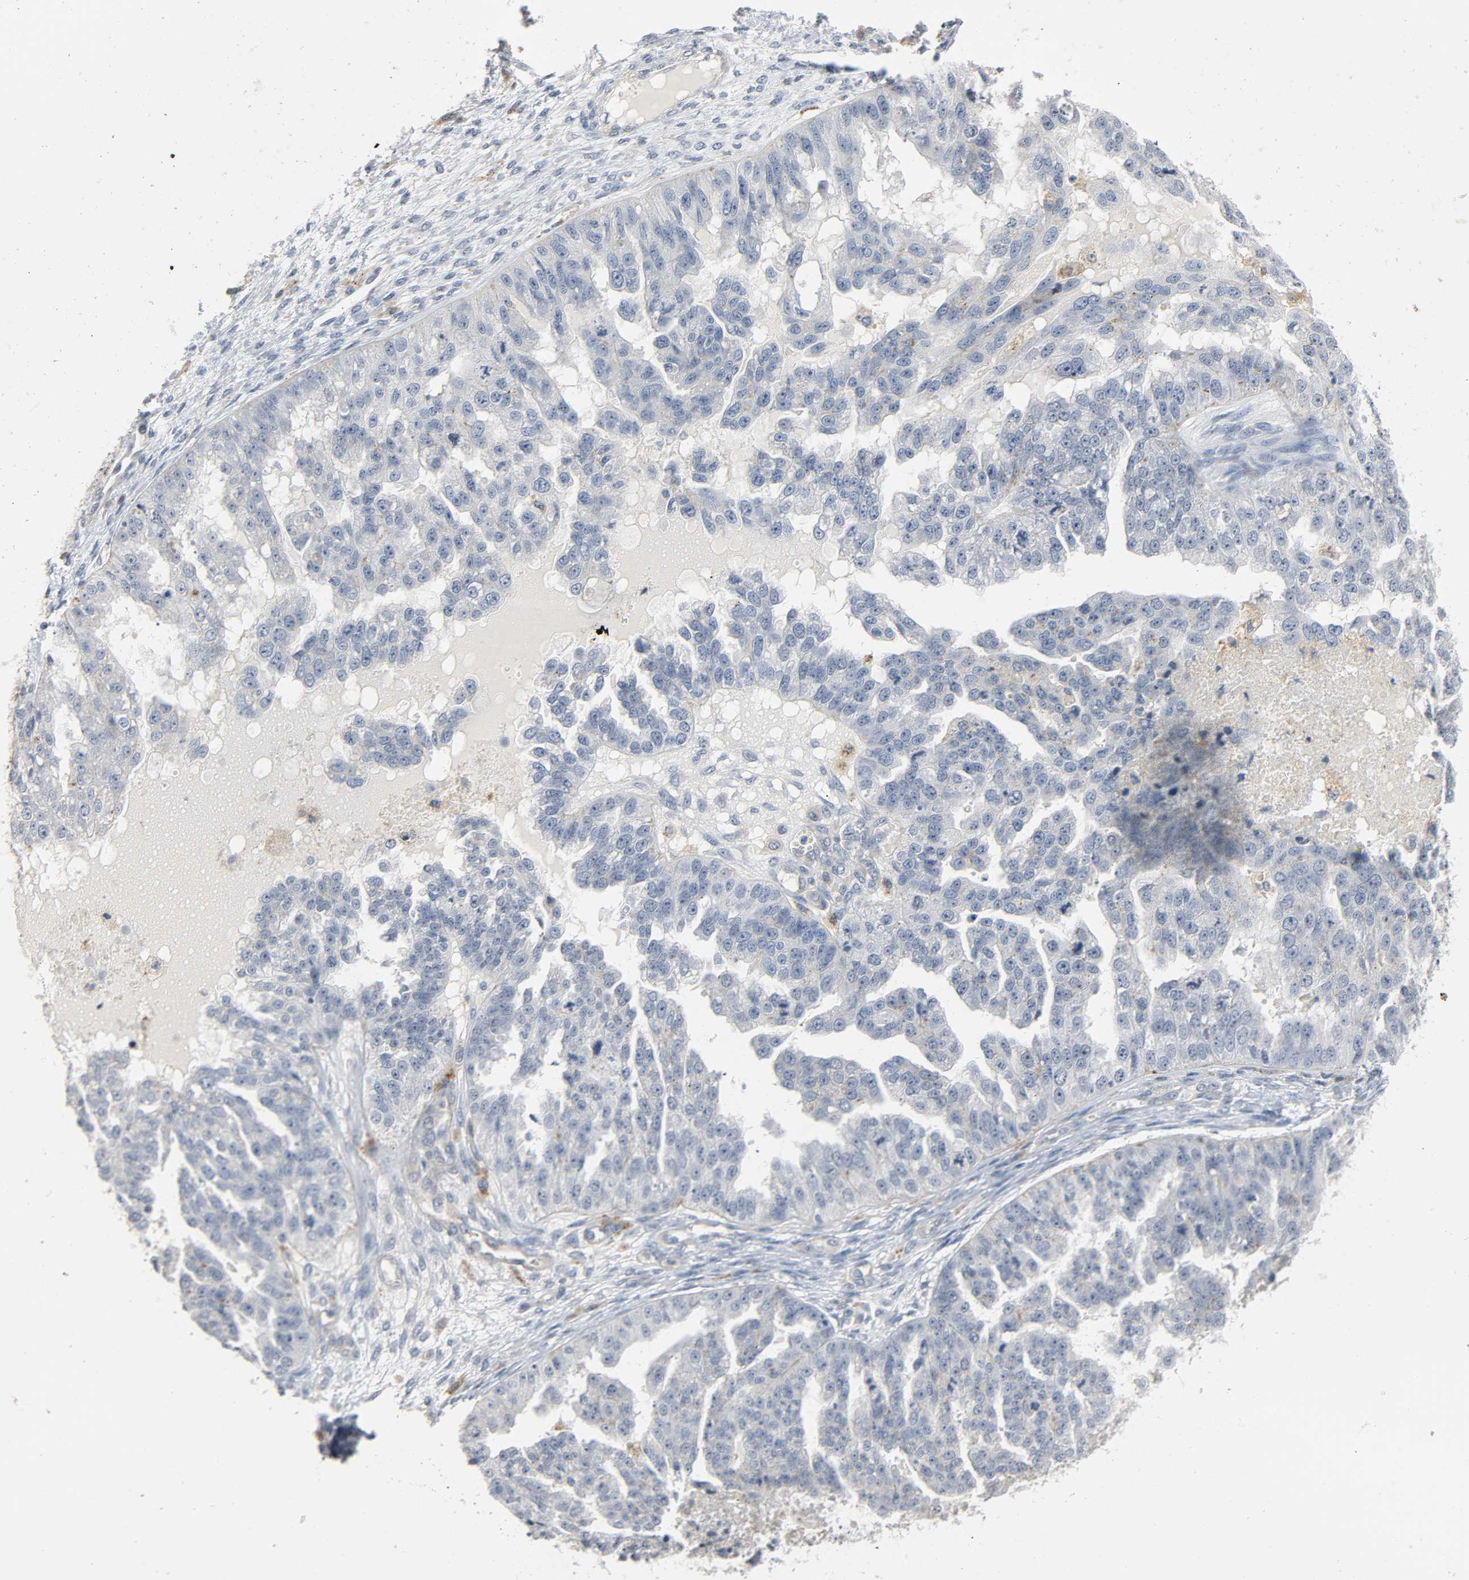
{"staining": {"intensity": "negative", "quantity": "none", "location": "none"}, "tissue": "ovarian cancer", "cell_type": "Tumor cells", "image_type": "cancer", "snomed": [{"axis": "morphology", "description": "Cystadenocarcinoma, serous, NOS"}, {"axis": "topography", "description": "Ovary"}], "caption": "A high-resolution image shows immunohistochemistry (IHC) staining of serous cystadenocarcinoma (ovarian), which exhibits no significant expression in tumor cells.", "gene": "CD4", "patient": {"sex": "female", "age": 58}}